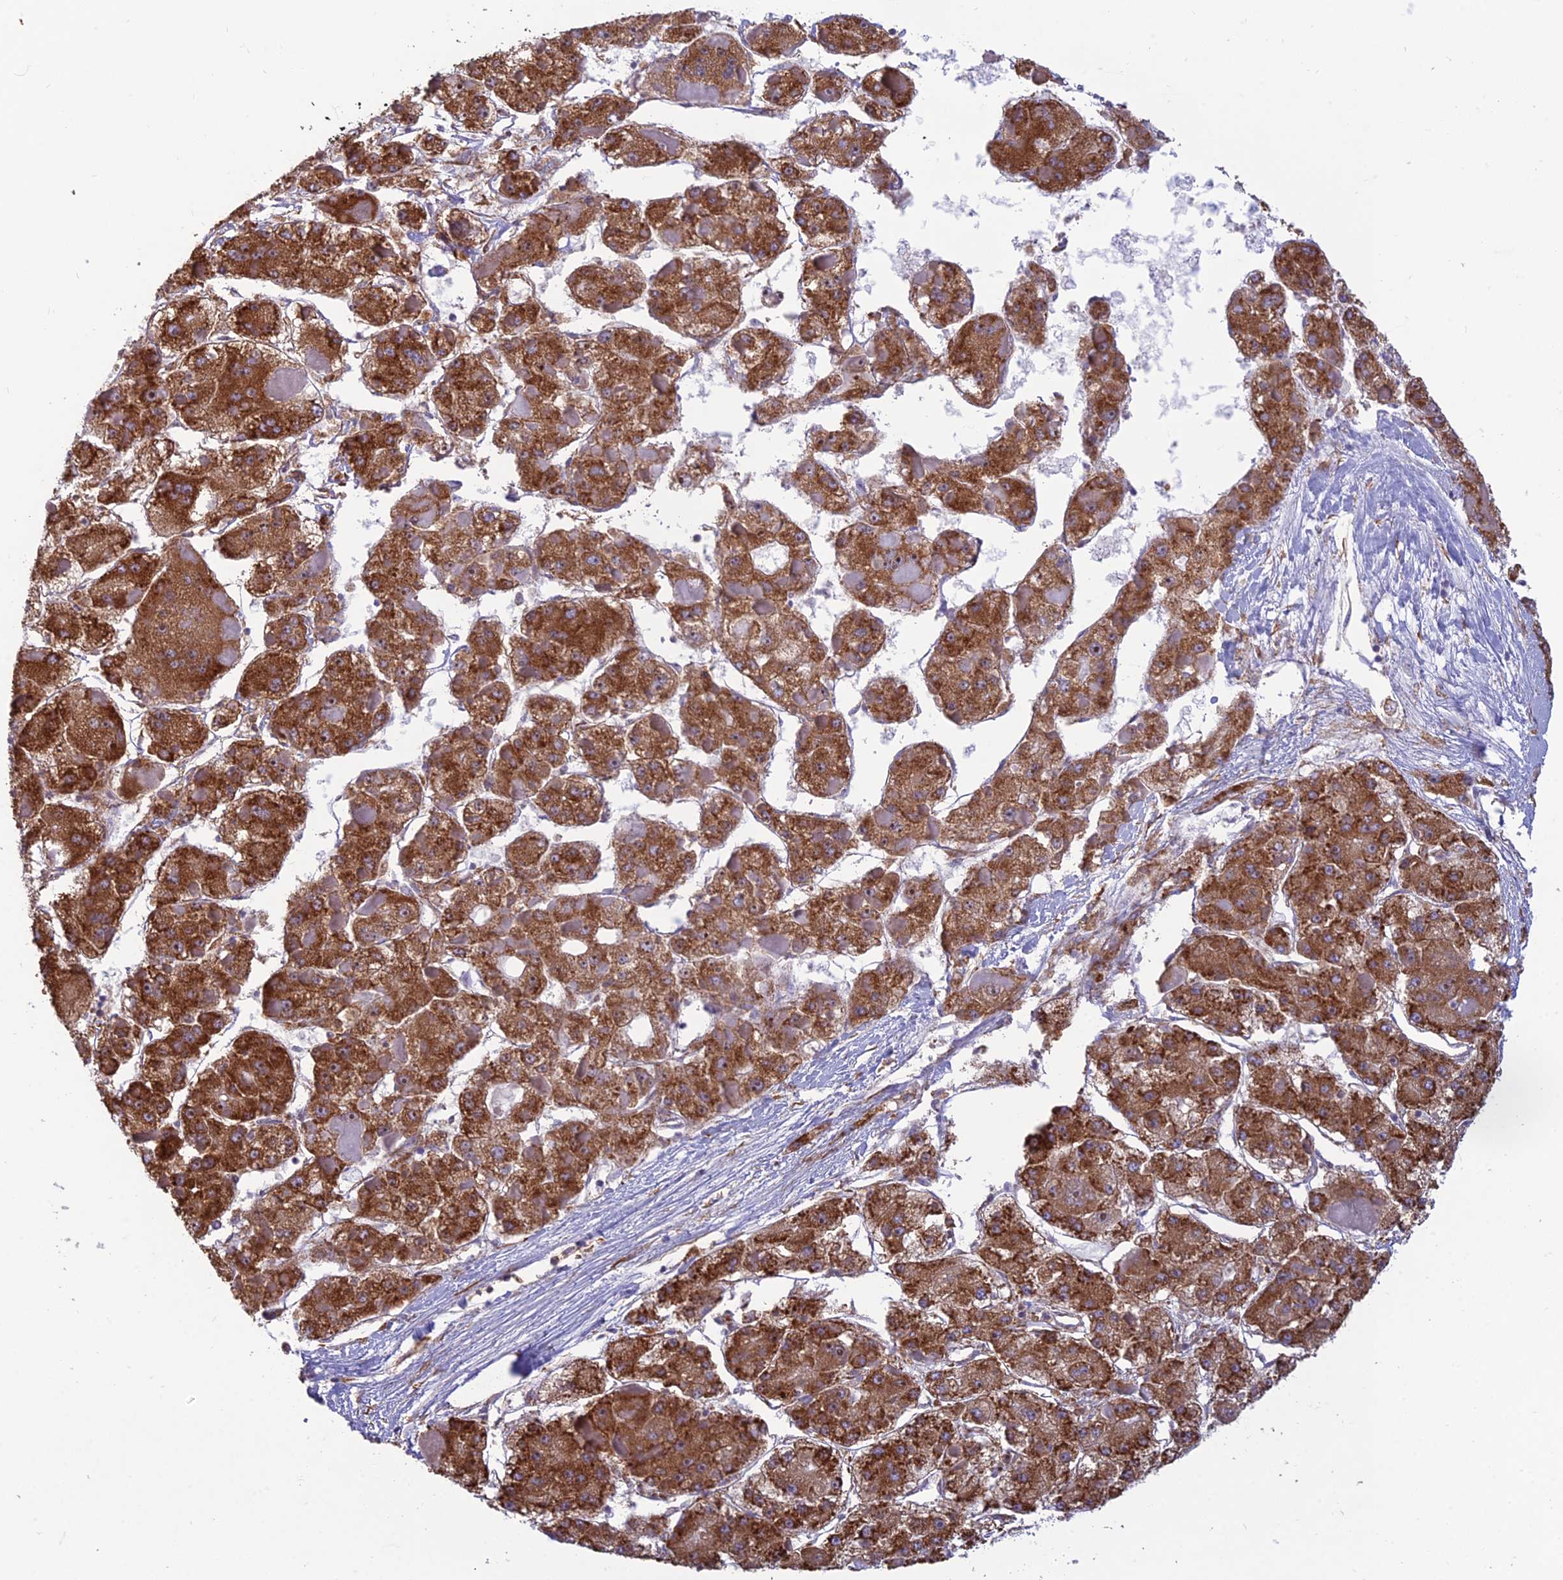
{"staining": {"intensity": "moderate", "quantity": ">75%", "location": "cytoplasmic/membranous"}, "tissue": "liver cancer", "cell_type": "Tumor cells", "image_type": "cancer", "snomed": [{"axis": "morphology", "description": "Carcinoma, Hepatocellular, NOS"}, {"axis": "topography", "description": "Liver"}], "caption": "Immunohistochemical staining of liver cancer (hepatocellular carcinoma) displays moderate cytoplasmic/membranous protein expression in approximately >75% of tumor cells. (DAB = brown stain, brightfield microscopy at high magnification).", "gene": "RPL17-C18orf32", "patient": {"sex": "female", "age": 73}}